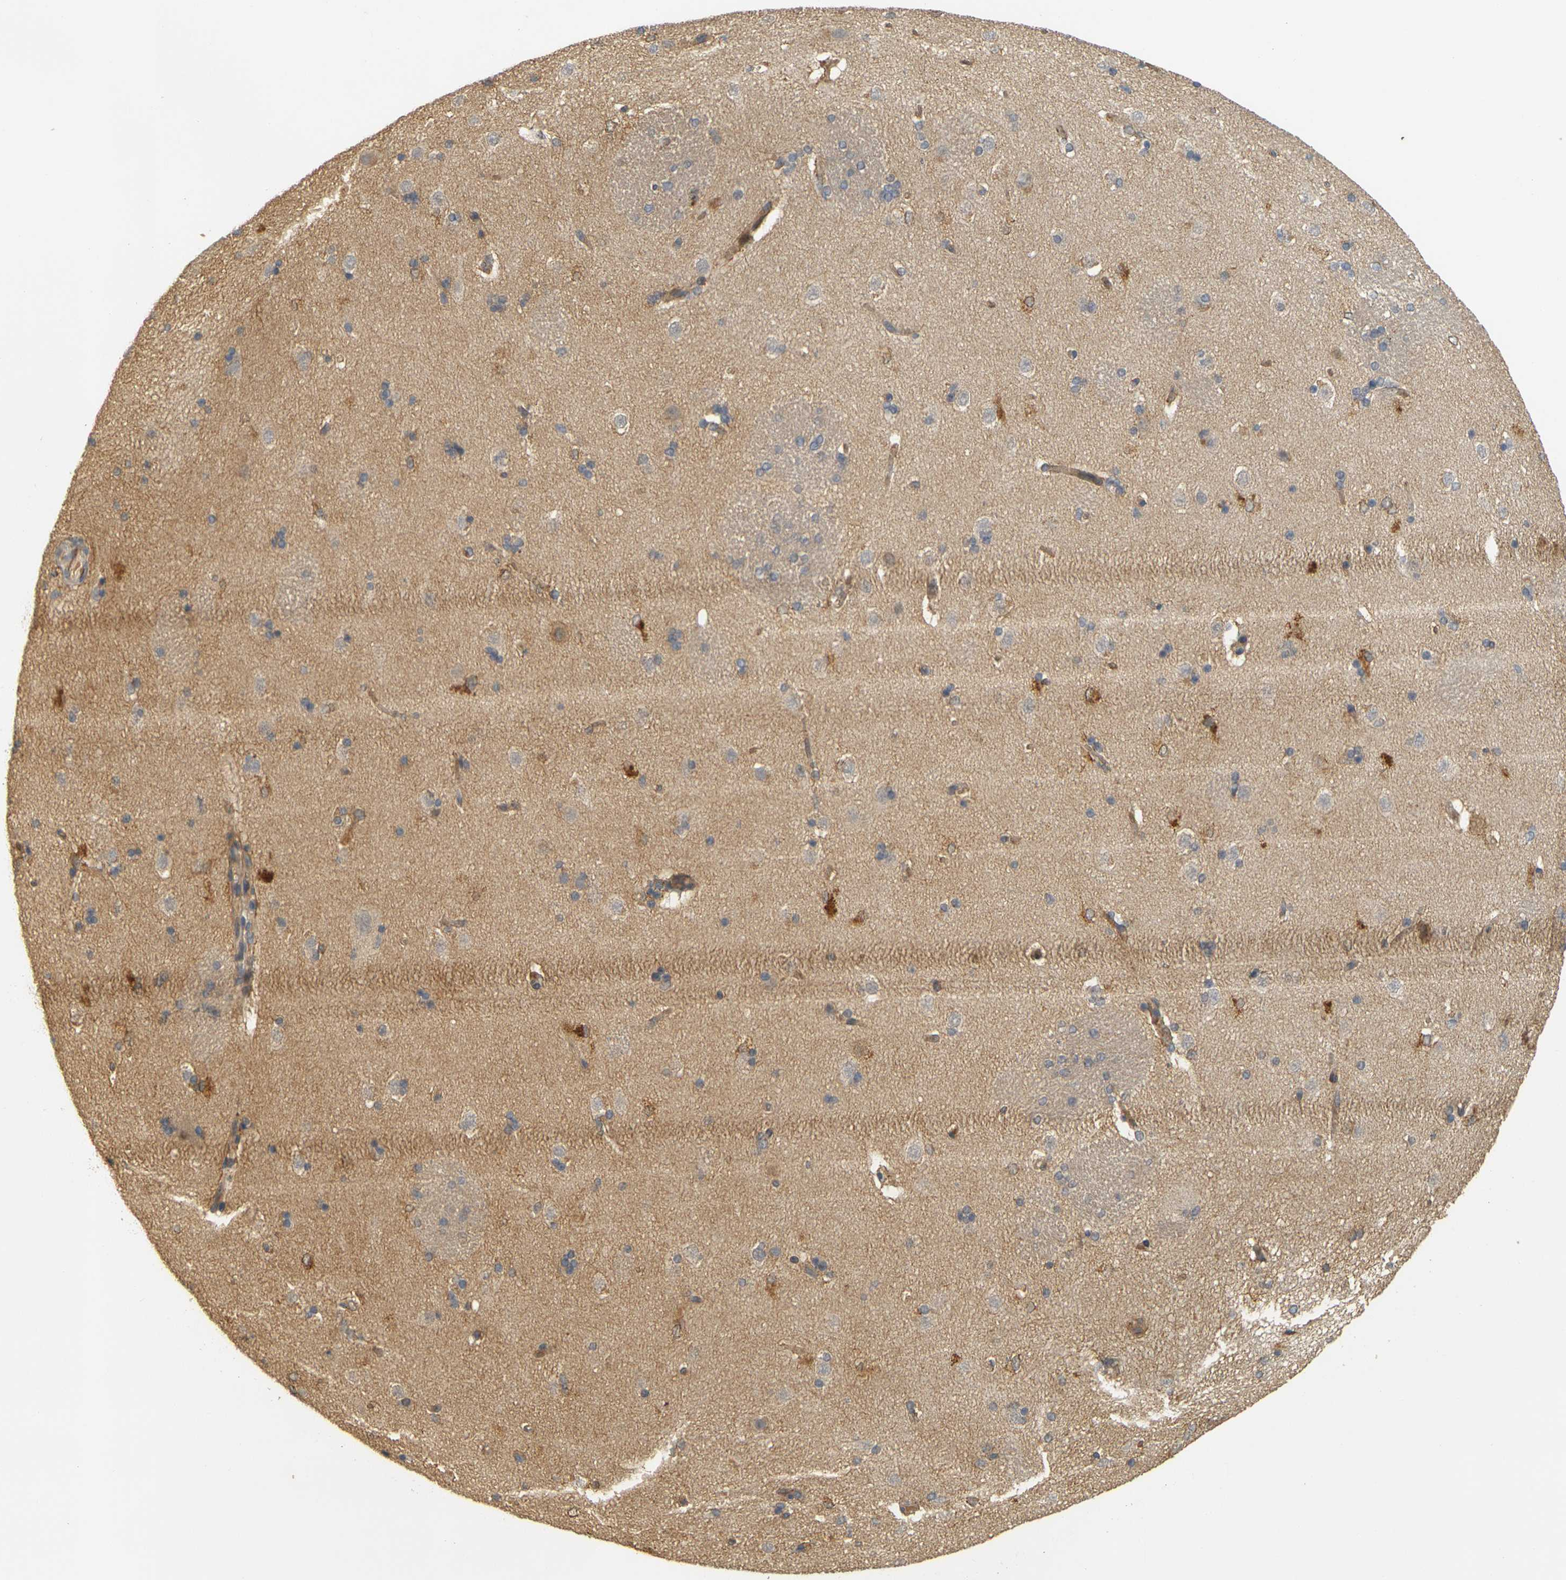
{"staining": {"intensity": "moderate", "quantity": "25%-75%", "location": "cytoplasmic/membranous"}, "tissue": "caudate", "cell_type": "Glial cells", "image_type": "normal", "snomed": [{"axis": "morphology", "description": "Normal tissue, NOS"}, {"axis": "topography", "description": "Lateral ventricle wall"}], "caption": "Protein staining of normal caudate shows moderate cytoplasmic/membranous staining in about 25%-75% of glial cells. Nuclei are stained in blue.", "gene": "MEGF9", "patient": {"sex": "female", "age": 19}}